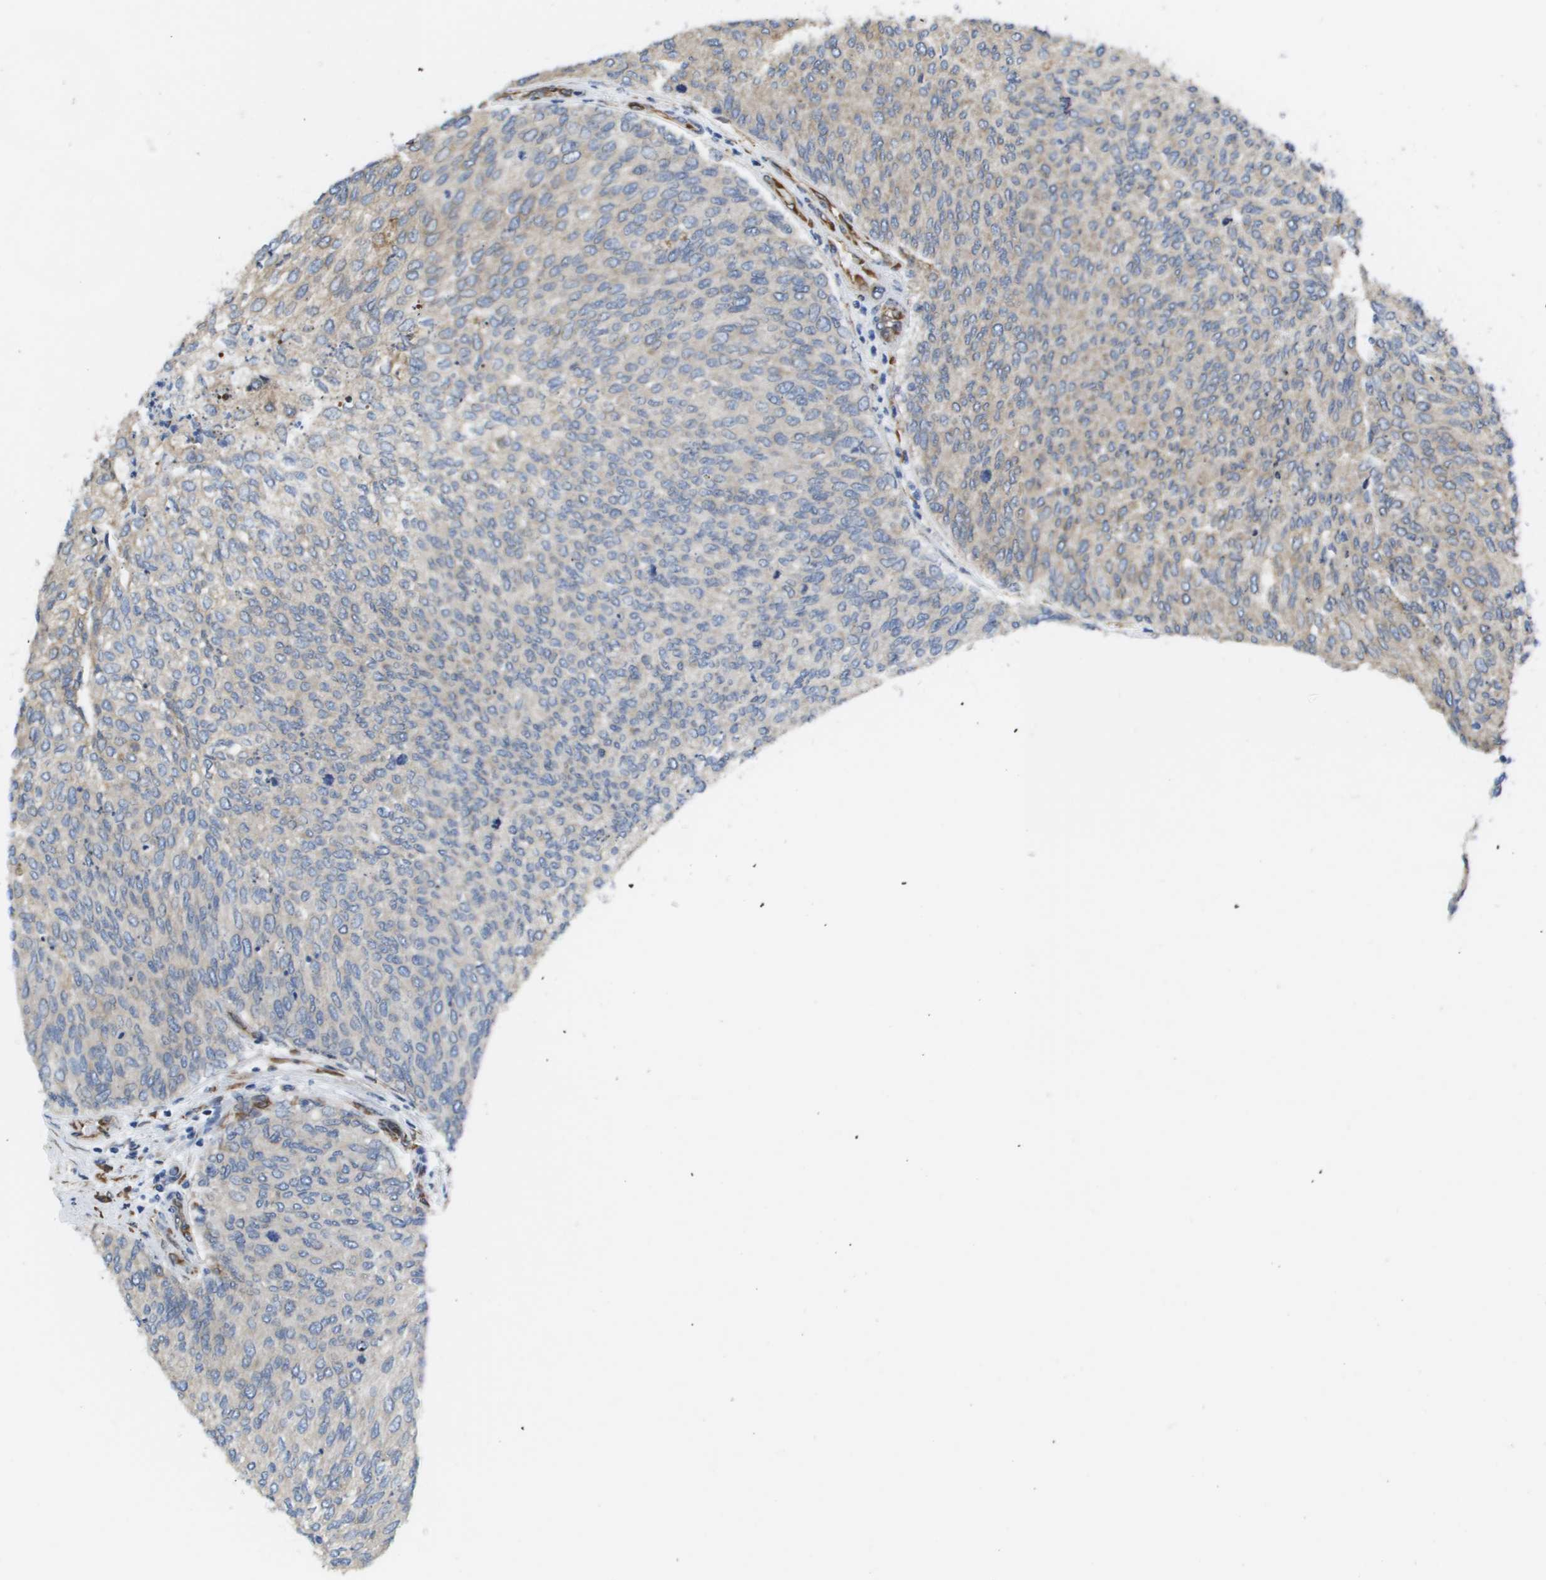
{"staining": {"intensity": "weak", "quantity": "<25%", "location": "cytoplasmic/membranous"}, "tissue": "urothelial cancer", "cell_type": "Tumor cells", "image_type": "cancer", "snomed": [{"axis": "morphology", "description": "Urothelial carcinoma, Low grade"}, {"axis": "topography", "description": "Urinary bladder"}], "caption": "Urothelial cancer stained for a protein using immunohistochemistry (IHC) demonstrates no staining tumor cells.", "gene": "ST3GAL2", "patient": {"sex": "female", "age": 79}}